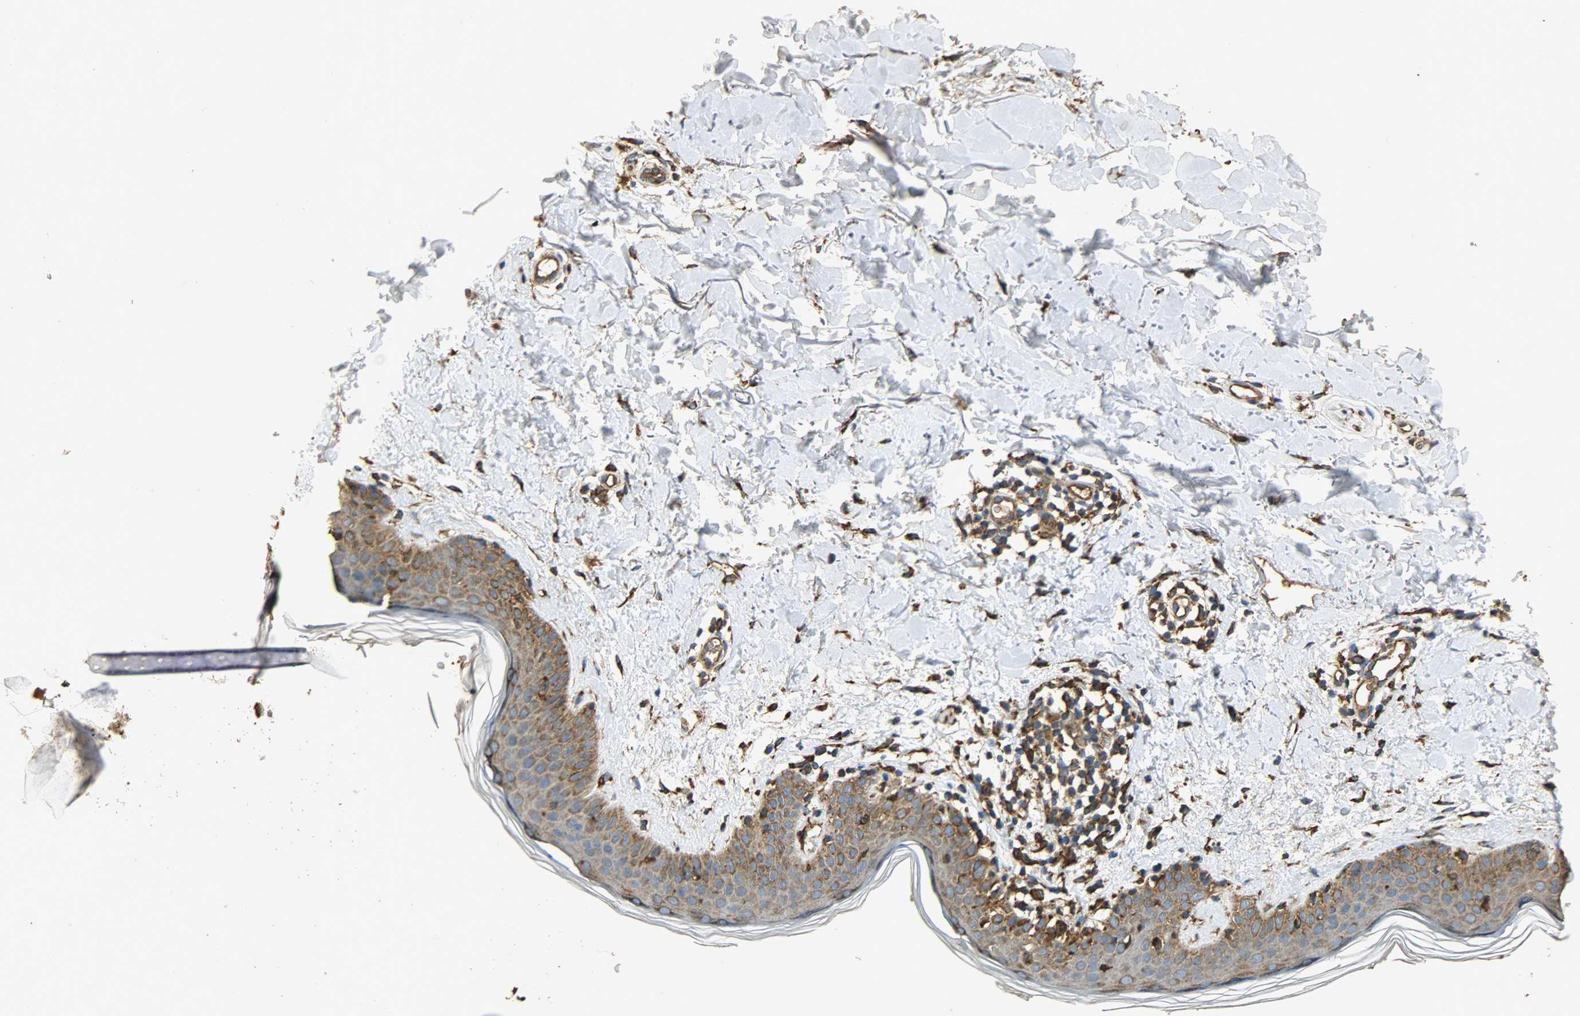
{"staining": {"intensity": "strong", "quantity": ">75%", "location": "cytoplasmic/membranous"}, "tissue": "skin", "cell_type": "Fibroblasts", "image_type": "normal", "snomed": [{"axis": "morphology", "description": "Normal tissue, NOS"}, {"axis": "topography", "description": "Skin"}], "caption": "Strong cytoplasmic/membranous protein staining is seen in approximately >75% of fibroblasts in skin. The staining was performed using DAB to visualize the protein expression in brown, while the nuclei were stained in blue with hematoxylin (Magnification: 20x).", "gene": "HSP90B1", "patient": {"sex": "female", "age": 56}}